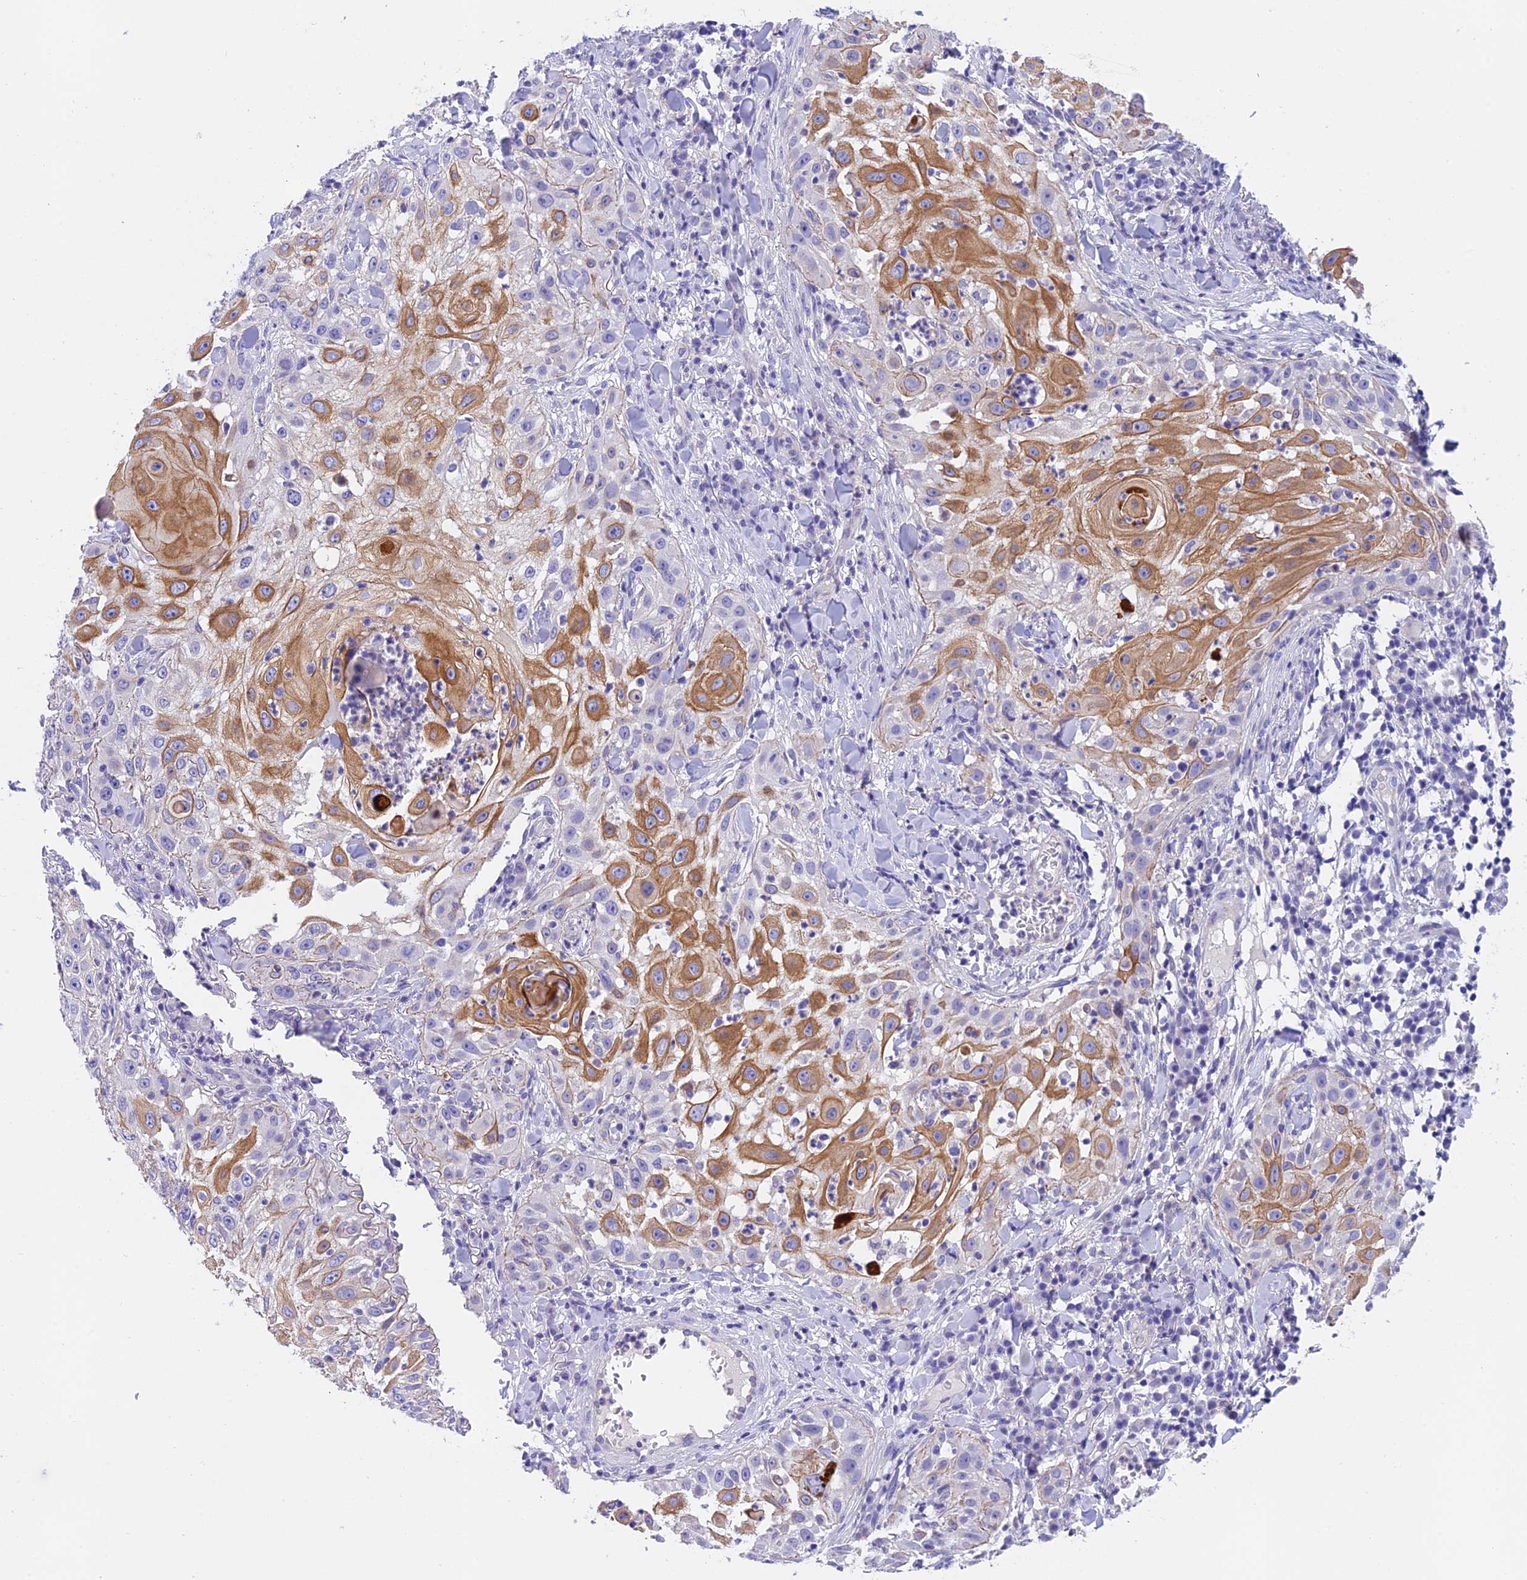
{"staining": {"intensity": "moderate", "quantity": "25%-75%", "location": "cytoplasmic/membranous"}, "tissue": "skin cancer", "cell_type": "Tumor cells", "image_type": "cancer", "snomed": [{"axis": "morphology", "description": "Squamous cell carcinoma, NOS"}, {"axis": "topography", "description": "Skin"}], "caption": "Immunohistochemistry (IHC) photomicrograph of human skin cancer (squamous cell carcinoma) stained for a protein (brown), which demonstrates medium levels of moderate cytoplasmic/membranous expression in approximately 25%-75% of tumor cells.", "gene": "C17orf67", "patient": {"sex": "female", "age": 44}}